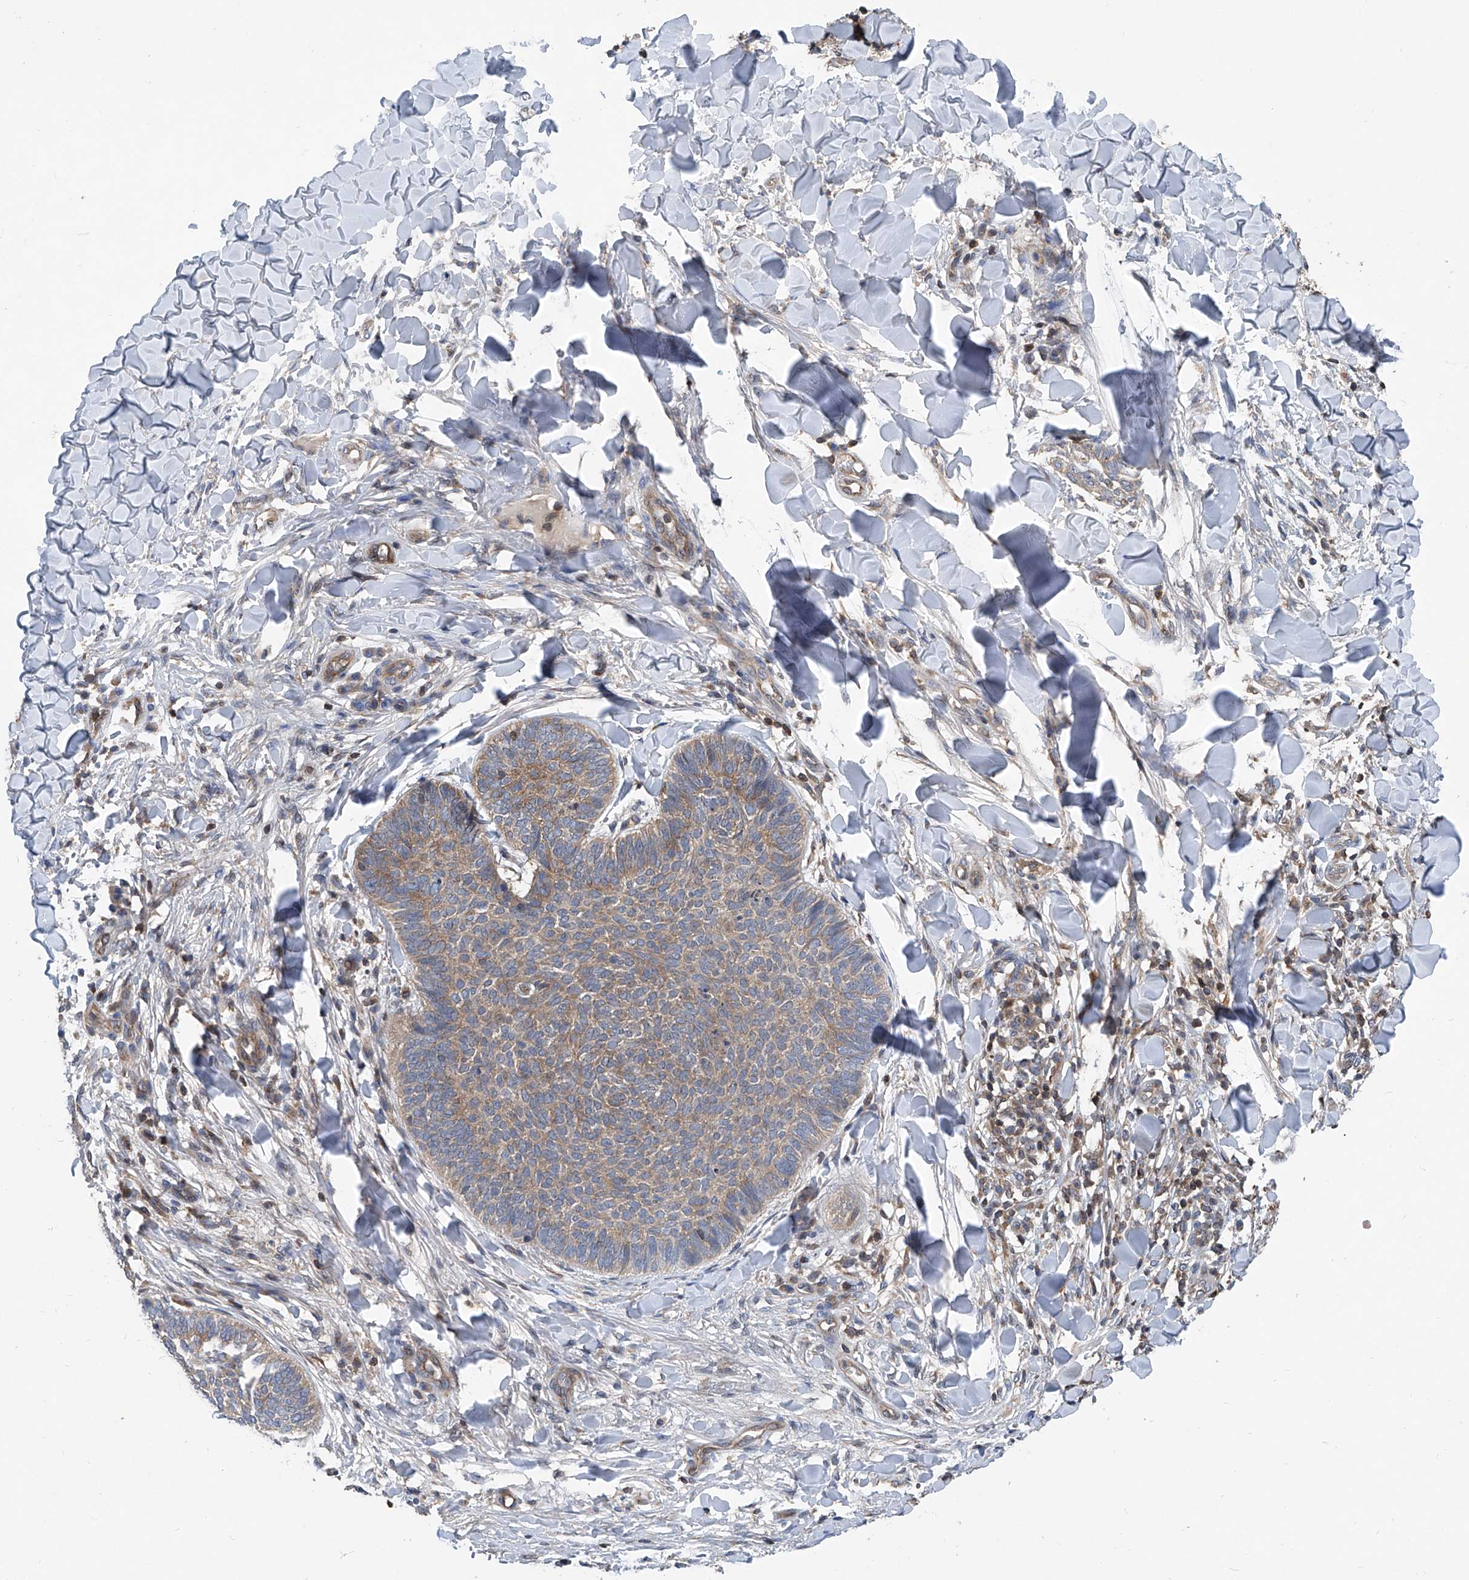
{"staining": {"intensity": "moderate", "quantity": "25%-75%", "location": "cytoplasmic/membranous"}, "tissue": "skin cancer", "cell_type": "Tumor cells", "image_type": "cancer", "snomed": [{"axis": "morphology", "description": "Normal tissue, NOS"}, {"axis": "morphology", "description": "Basal cell carcinoma"}, {"axis": "topography", "description": "Skin"}], "caption": "Immunohistochemical staining of human skin cancer reveals medium levels of moderate cytoplasmic/membranous expression in approximately 25%-75% of tumor cells. The staining is performed using DAB (3,3'-diaminobenzidine) brown chromogen to label protein expression. The nuclei are counter-stained blue using hematoxylin.", "gene": "TRIM38", "patient": {"sex": "male", "age": 50}}